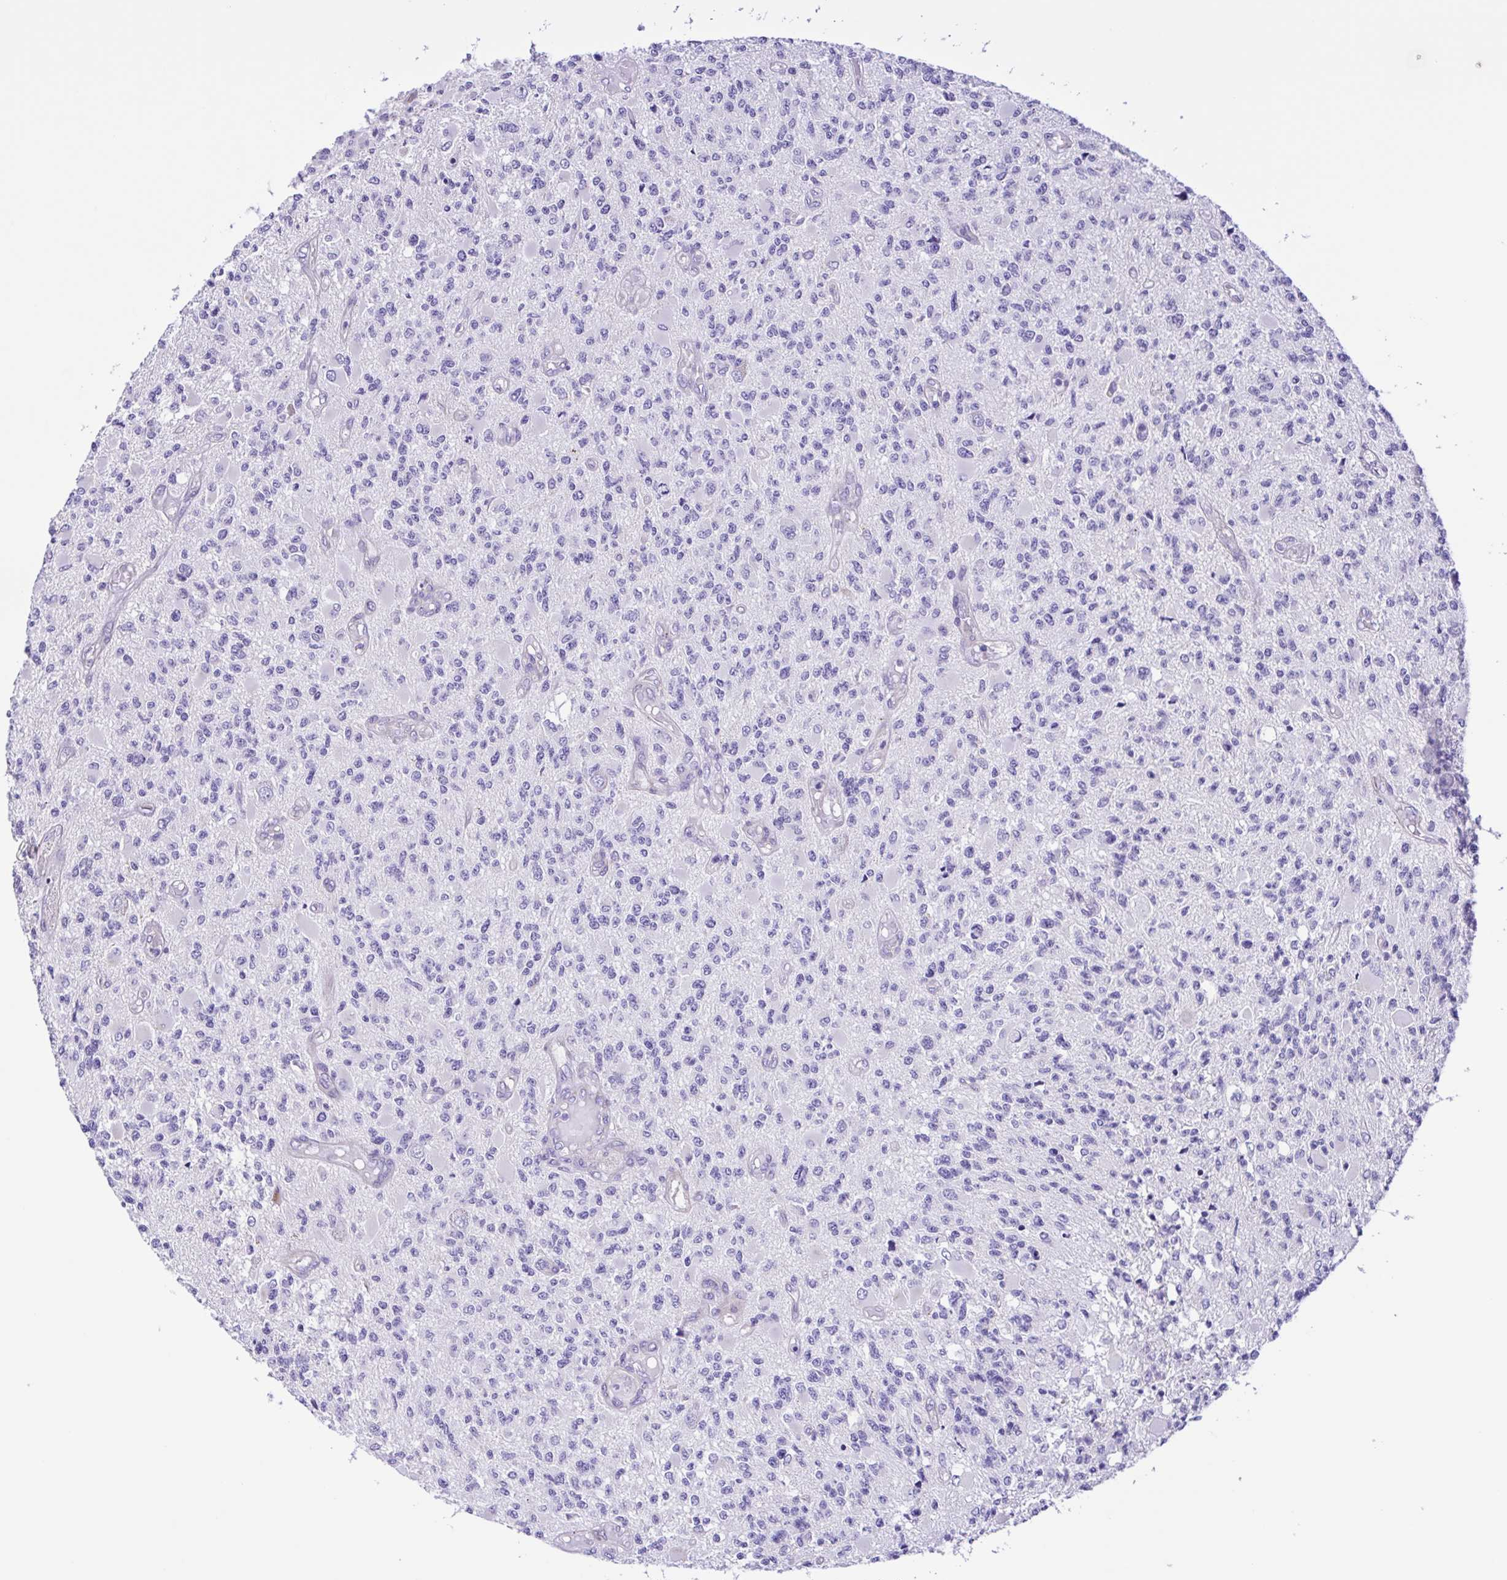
{"staining": {"intensity": "negative", "quantity": "none", "location": "none"}, "tissue": "glioma", "cell_type": "Tumor cells", "image_type": "cancer", "snomed": [{"axis": "morphology", "description": "Glioma, malignant, High grade"}, {"axis": "topography", "description": "Brain"}], "caption": "There is no significant positivity in tumor cells of malignant glioma (high-grade). Nuclei are stained in blue.", "gene": "ISM2", "patient": {"sex": "female", "age": 63}}